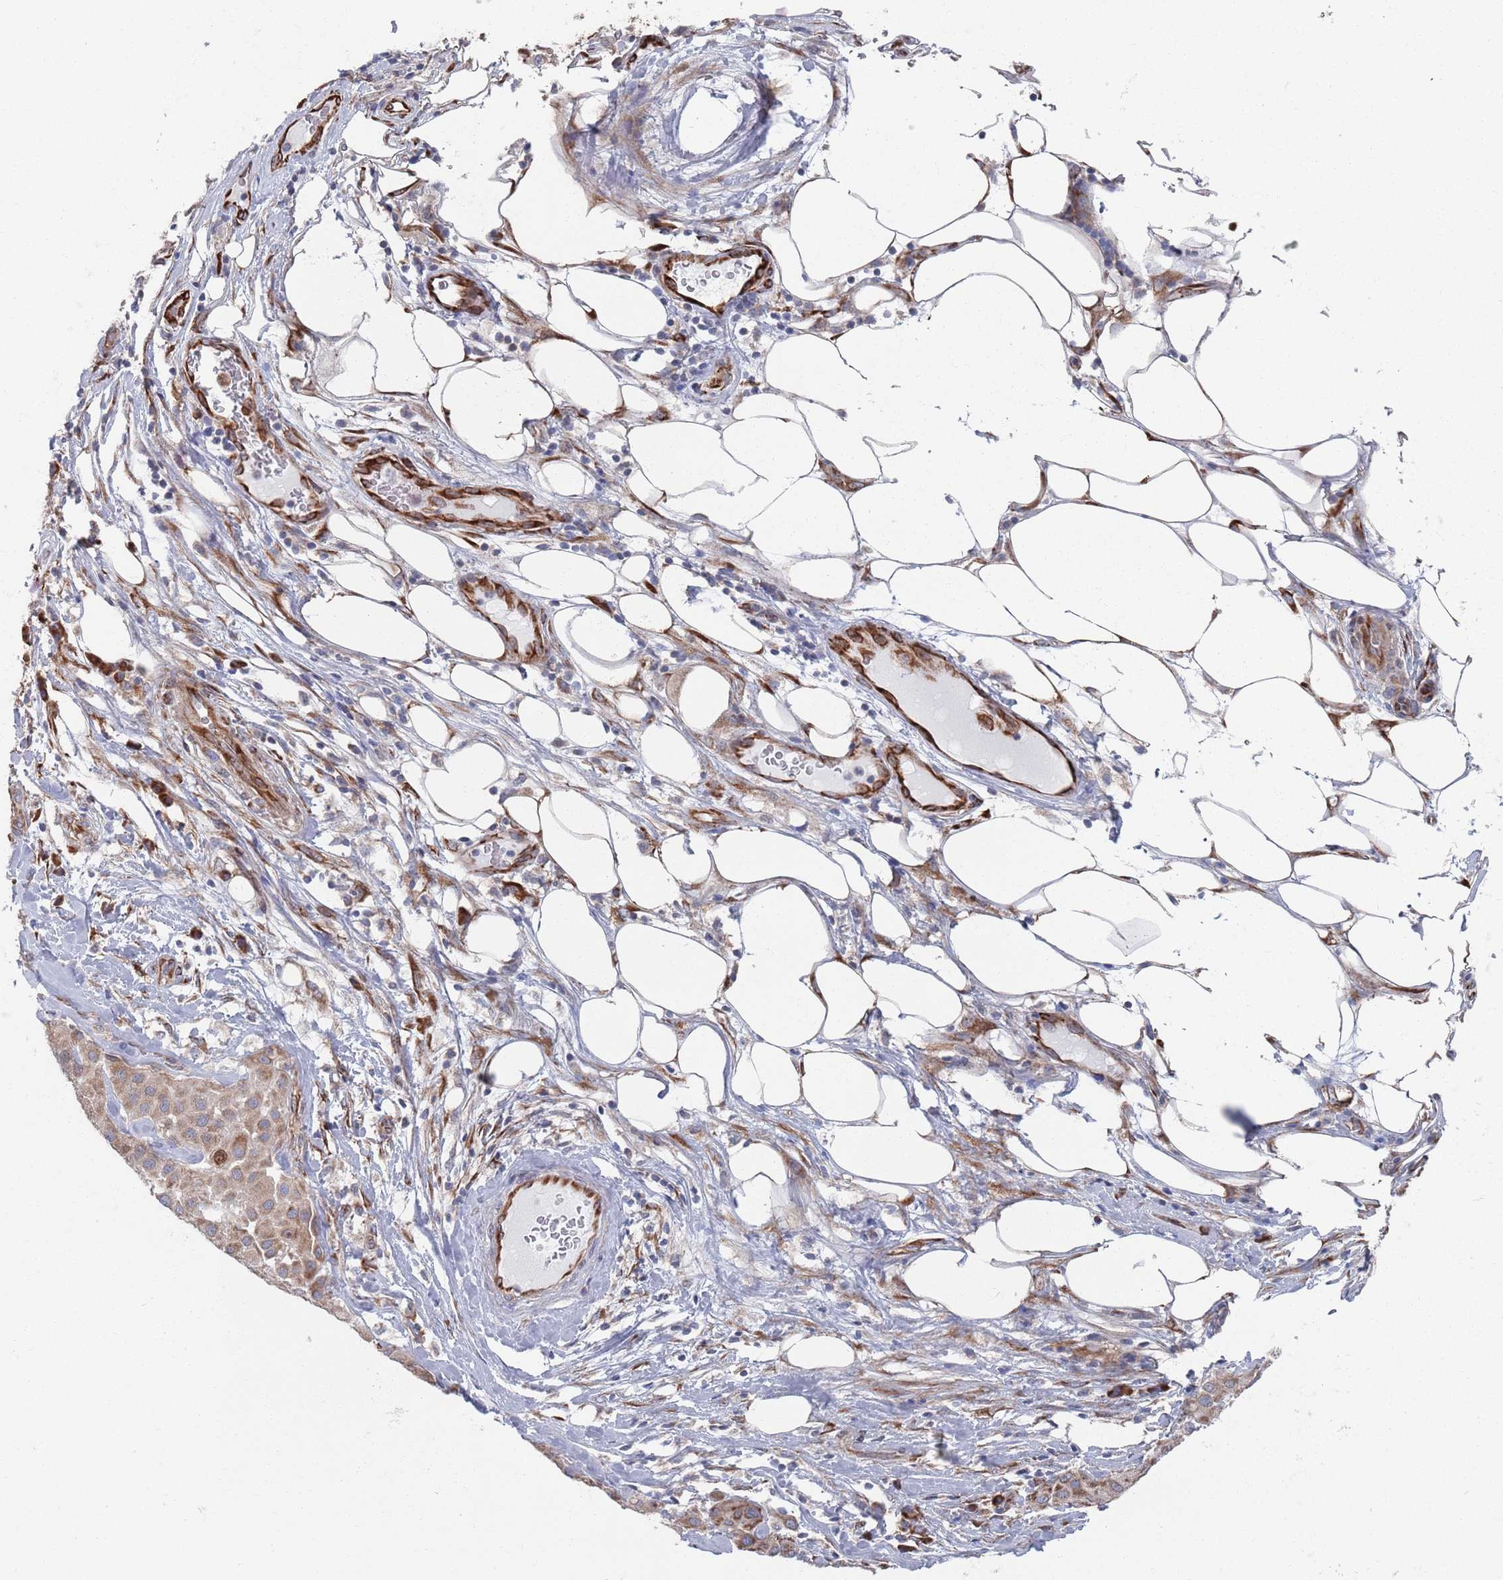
{"staining": {"intensity": "weak", "quantity": ">75%", "location": "cytoplasmic/membranous"}, "tissue": "melanoma", "cell_type": "Tumor cells", "image_type": "cancer", "snomed": [{"axis": "morphology", "description": "Malignant melanoma, Metastatic site"}, {"axis": "topography", "description": "Smooth muscle"}], "caption": "Immunohistochemistry (IHC) (DAB (3,3'-diaminobenzidine)) staining of human melanoma demonstrates weak cytoplasmic/membranous protein staining in approximately >75% of tumor cells.", "gene": "CCDC106", "patient": {"sex": "male", "age": 41}}